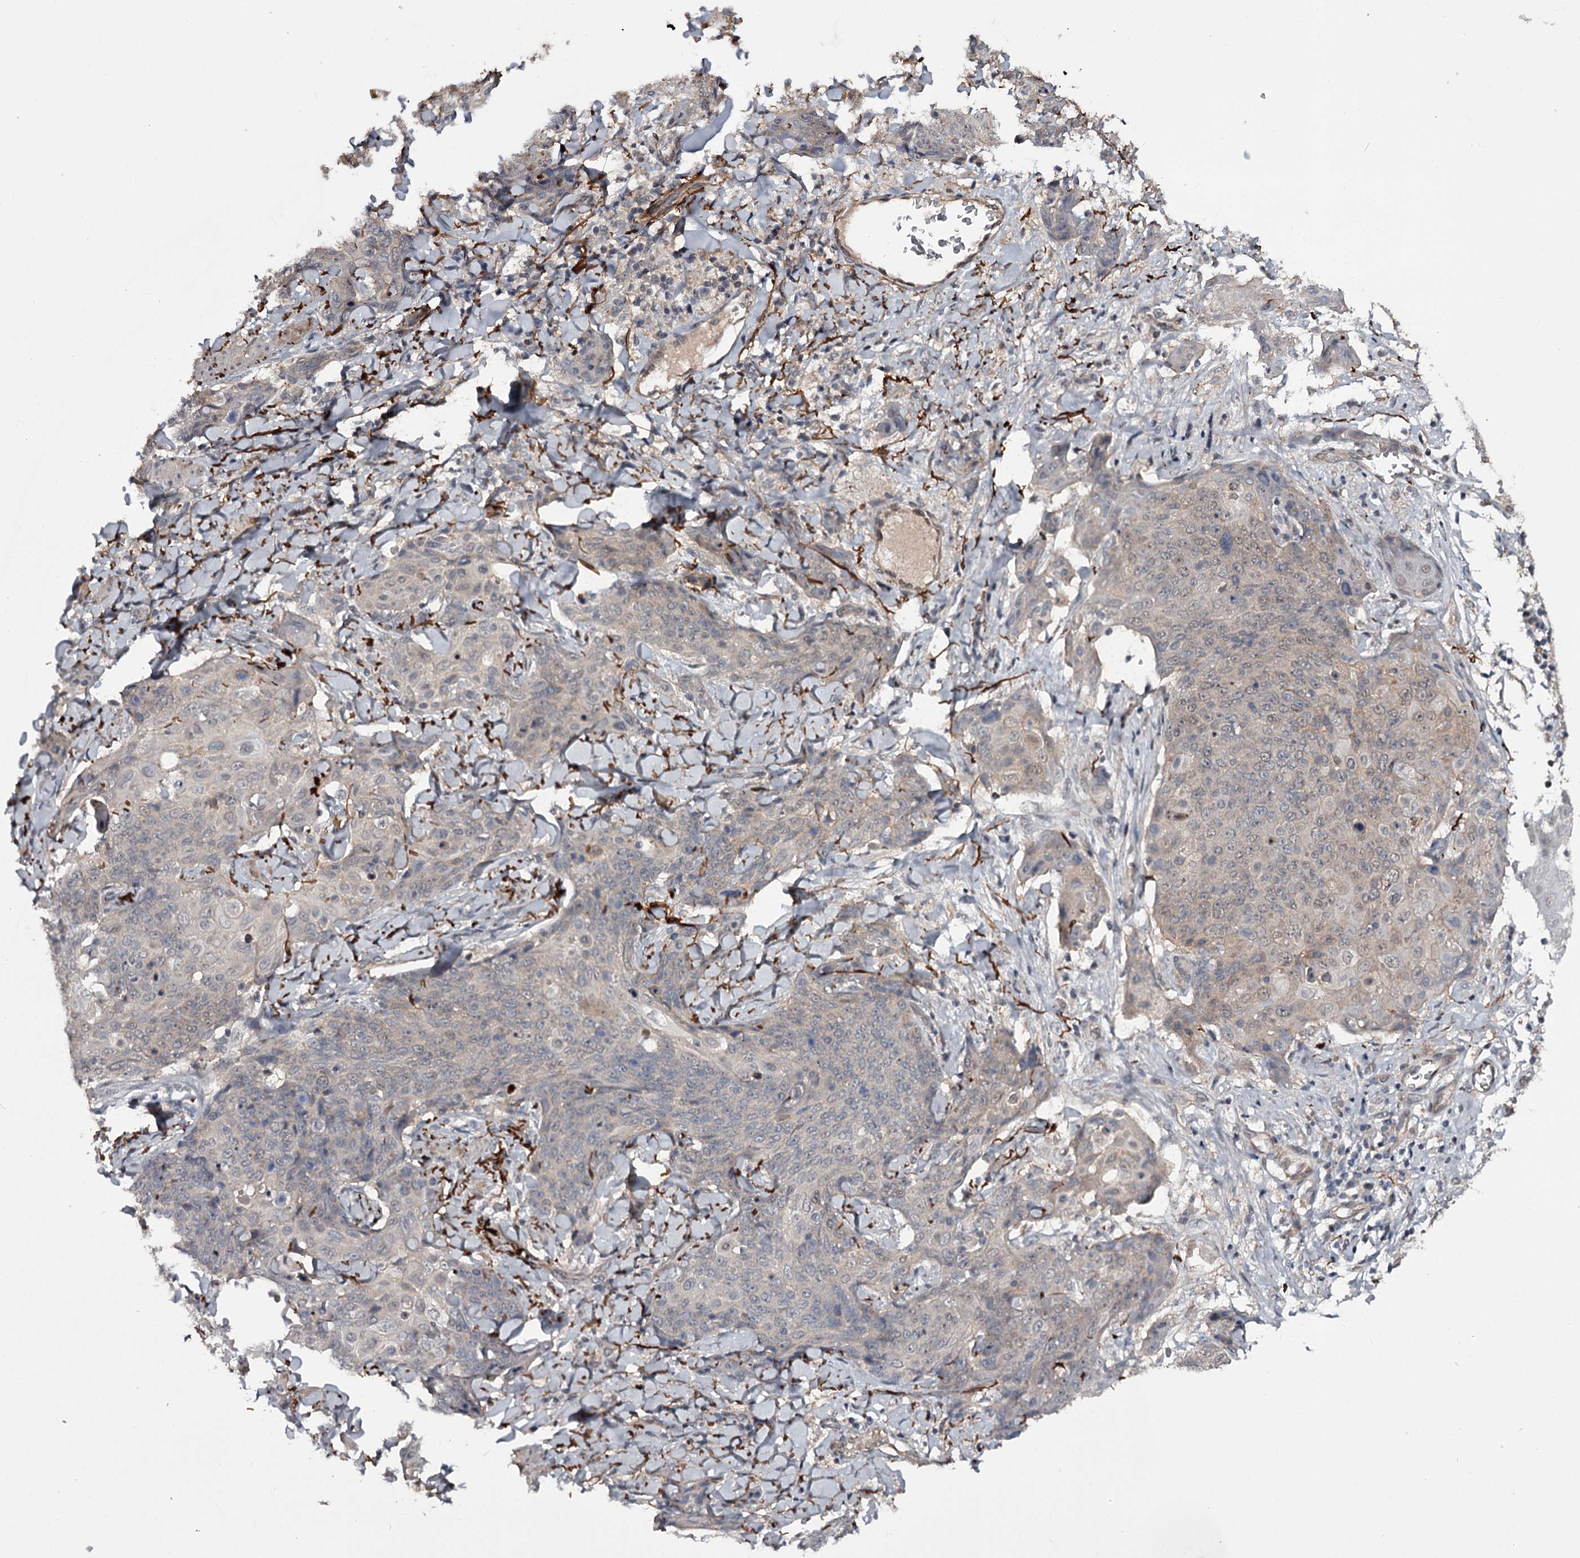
{"staining": {"intensity": "negative", "quantity": "none", "location": "none"}, "tissue": "skin cancer", "cell_type": "Tumor cells", "image_type": "cancer", "snomed": [{"axis": "morphology", "description": "Squamous cell carcinoma, NOS"}, {"axis": "topography", "description": "Skin"}, {"axis": "topography", "description": "Vulva"}], "caption": "IHC image of human skin cancer (squamous cell carcinoma) stained for a protein (brown), which demonstrates no expression in tumor cells. Nuclei are stained in blue.", "gene": "CWF19L2", "patient": {"sex": "female", "age": 85}}